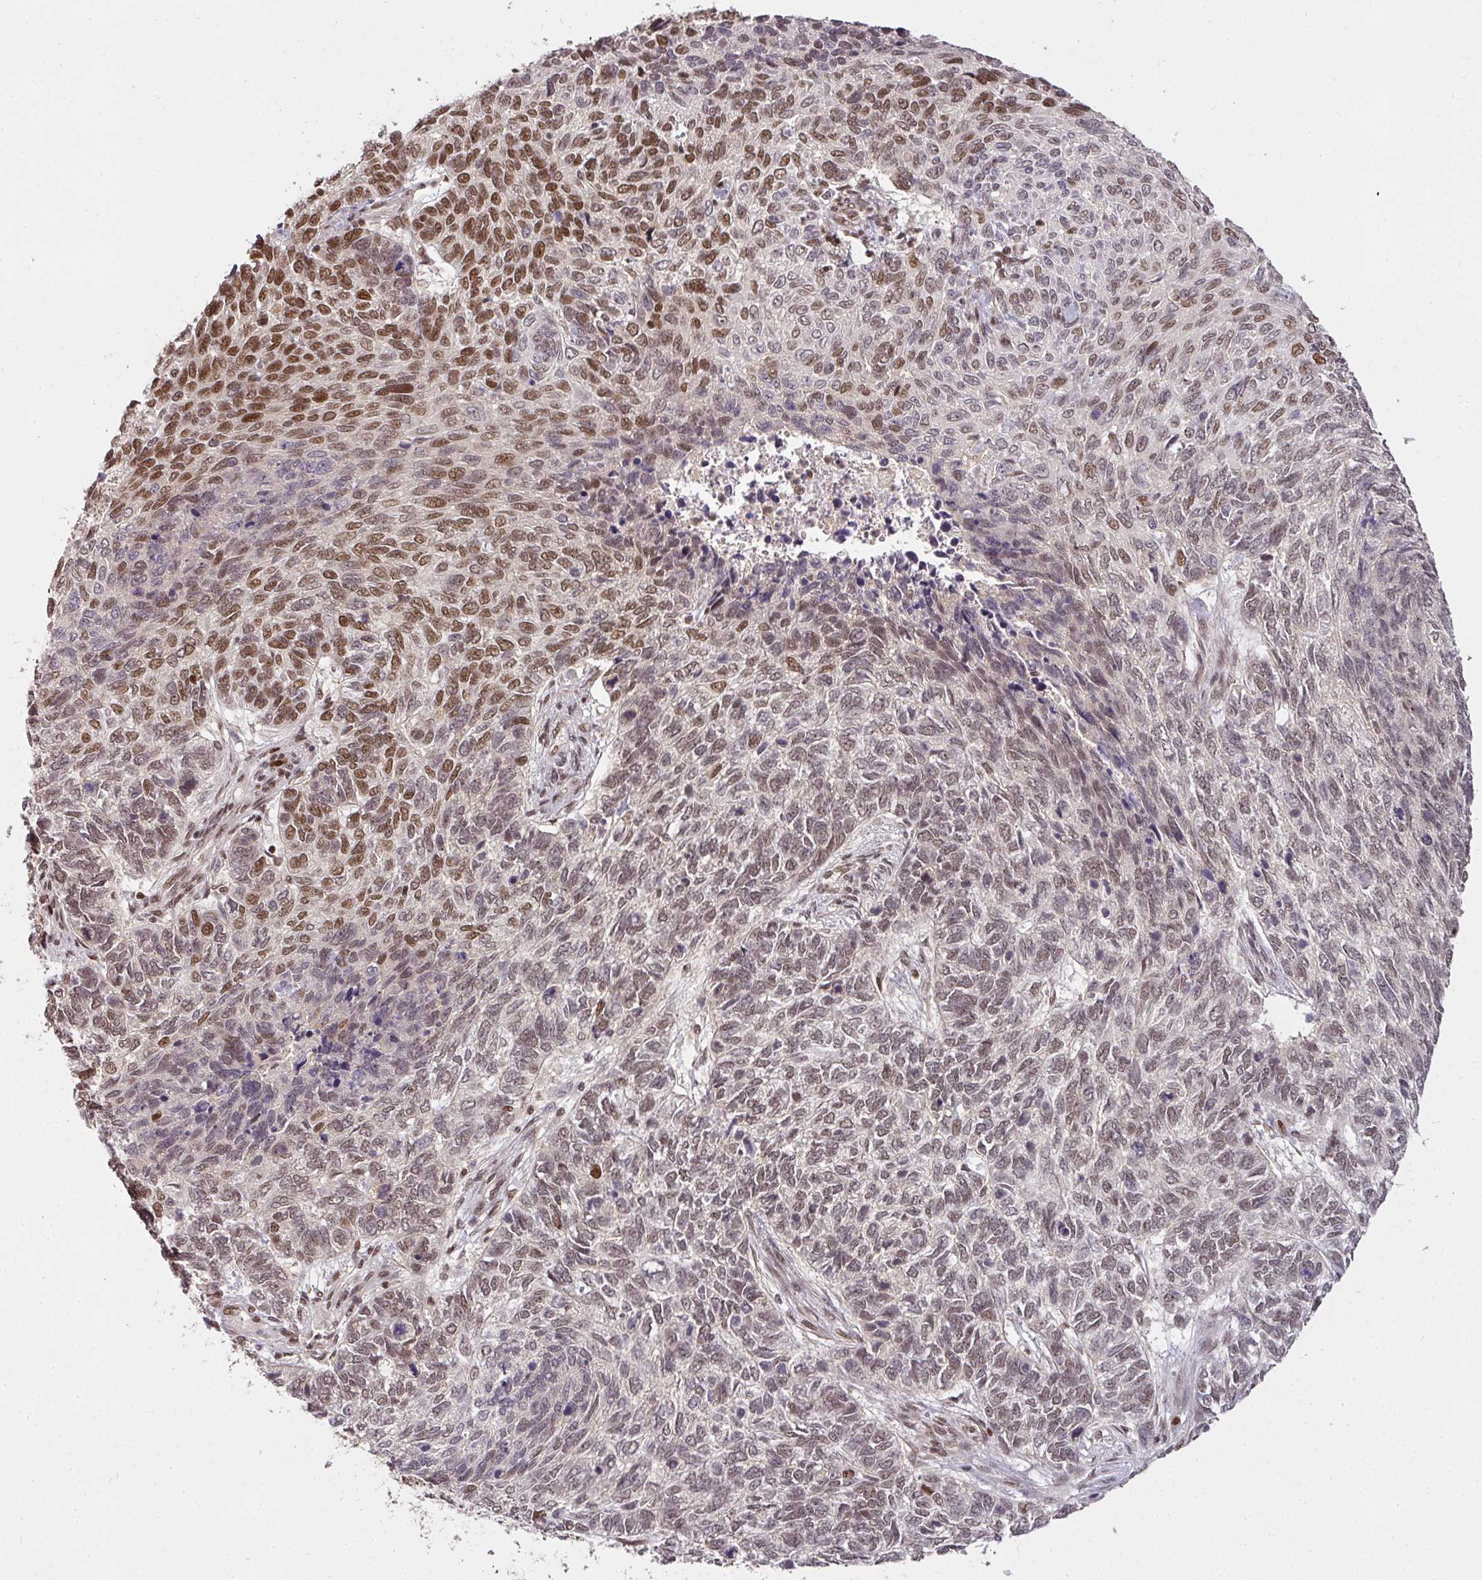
{"staining": {"intensity": "moderate", "quantity": ">75%", "location": "nuclear"}, "tissue": "skin cancer", "cell_type": "Tumor cells", "image_type": "cancer", "snomed": [{"axis": "morphology", "description": "Basal cell carcinoma"}, {"axis": "topography", "description": "Skin"}], "caption": "Moderate nuclear staining for a protein is present in approximately >75% of tumor cells of basal cell carcinoma (skin) using immunohistochemistry (IHC).", "gene": "GPRIN2", "patient": {"sex": "female", "age": 65}}